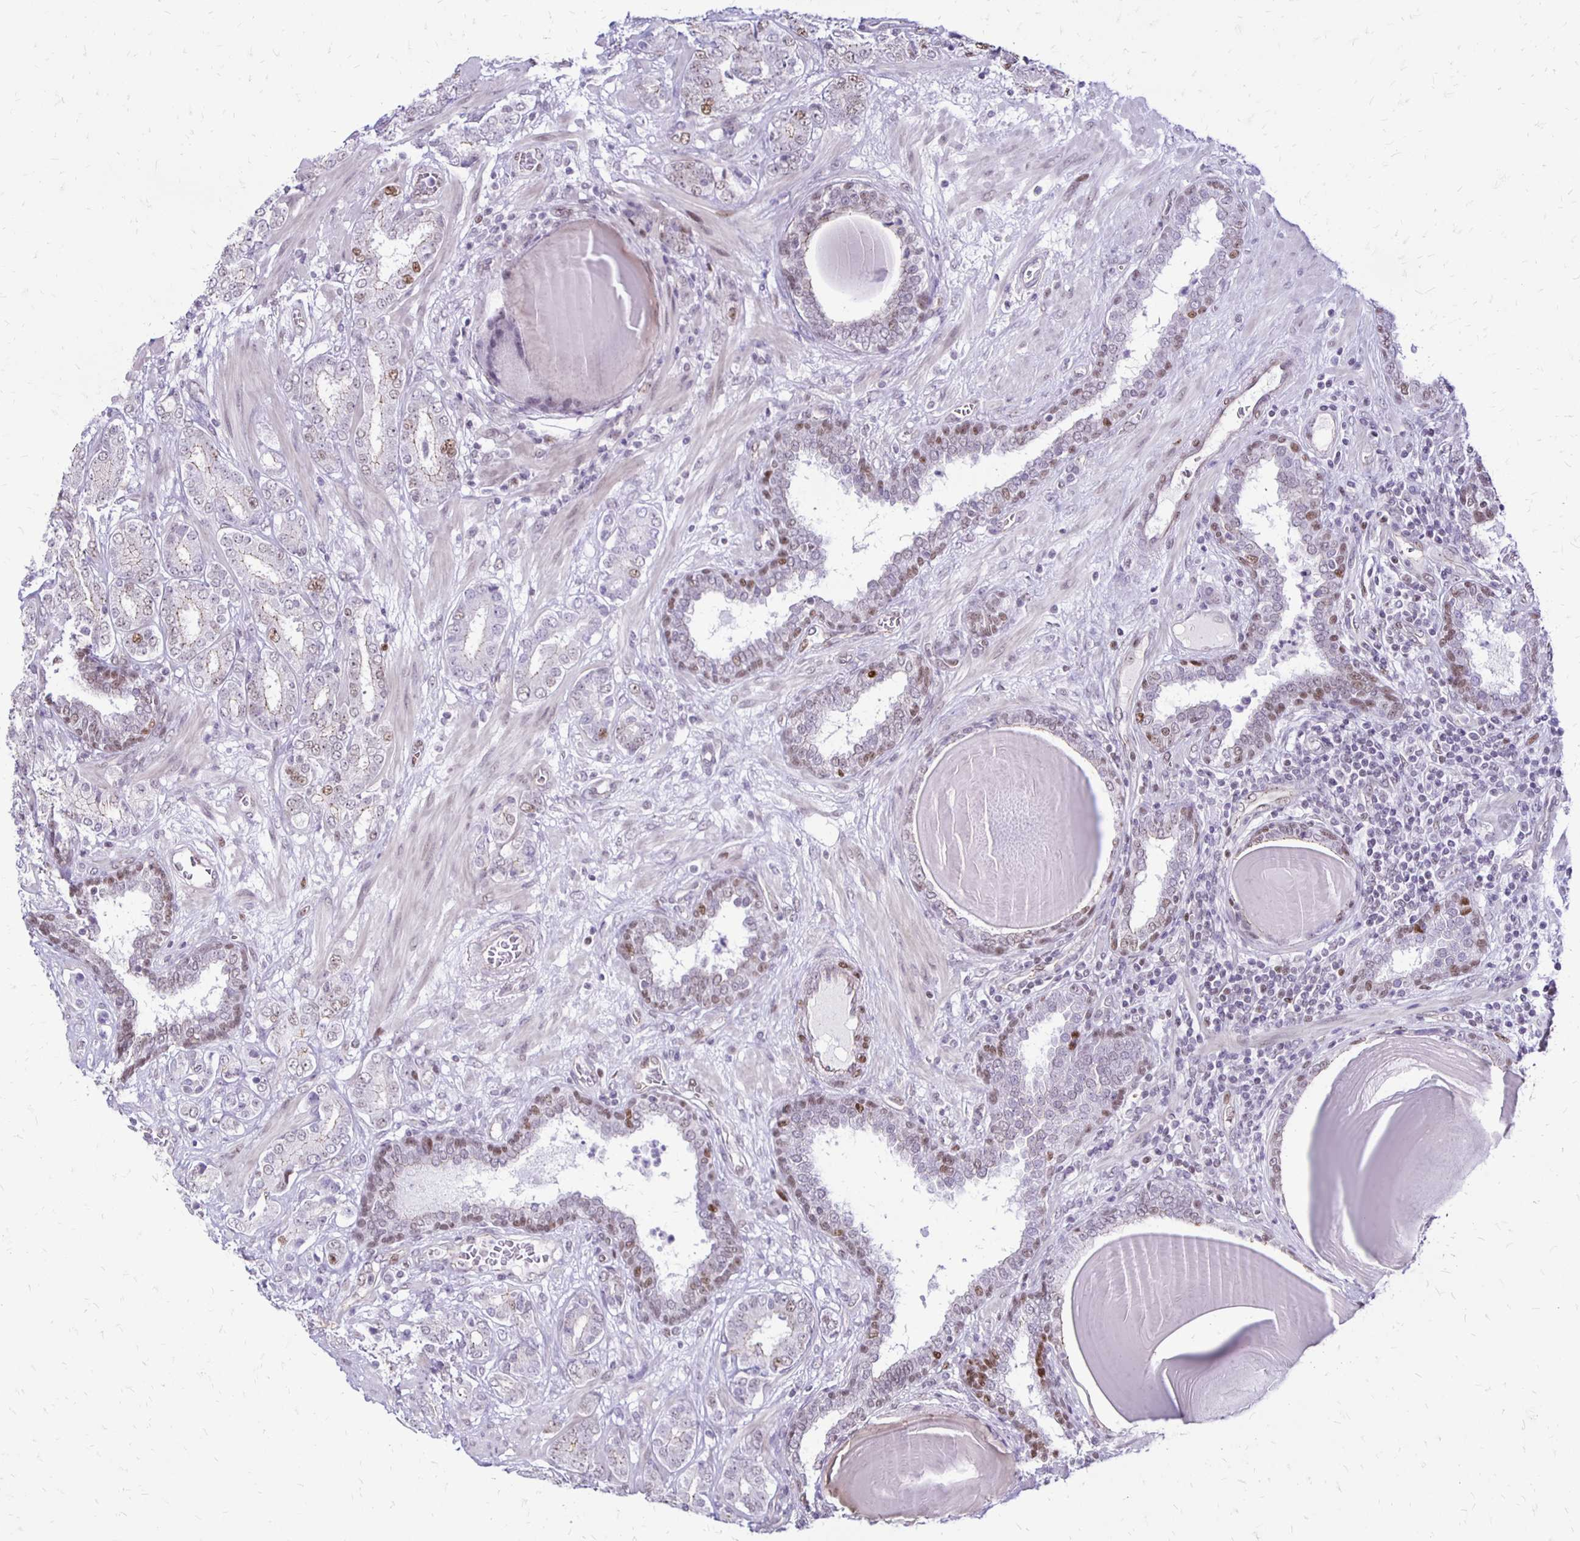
{"staining": {"intensity": "weak", "quantity": "25%-75%", "location": "cytoplasmic/membranous,nuclear"}, "tissue": "prostate cancer", "cell_type": "Tumor cells", "image_type": "cancer", "snomed": [{"axis": "morphology", "description": "Adenocarcinoma, High grade"}, {"axis": "topography", "description": "Prostate"}], "caption": "Protein expression by immunohistochemistry (IHC) shows weak cytoplasmic/membranous and nuclear expression in approximately 25%-75% of tumor cells in prostate cancer (adenocarcinoma (high-grade)).", "gene": "DDB2", "patient": {"sex": "male", "age": 62}}